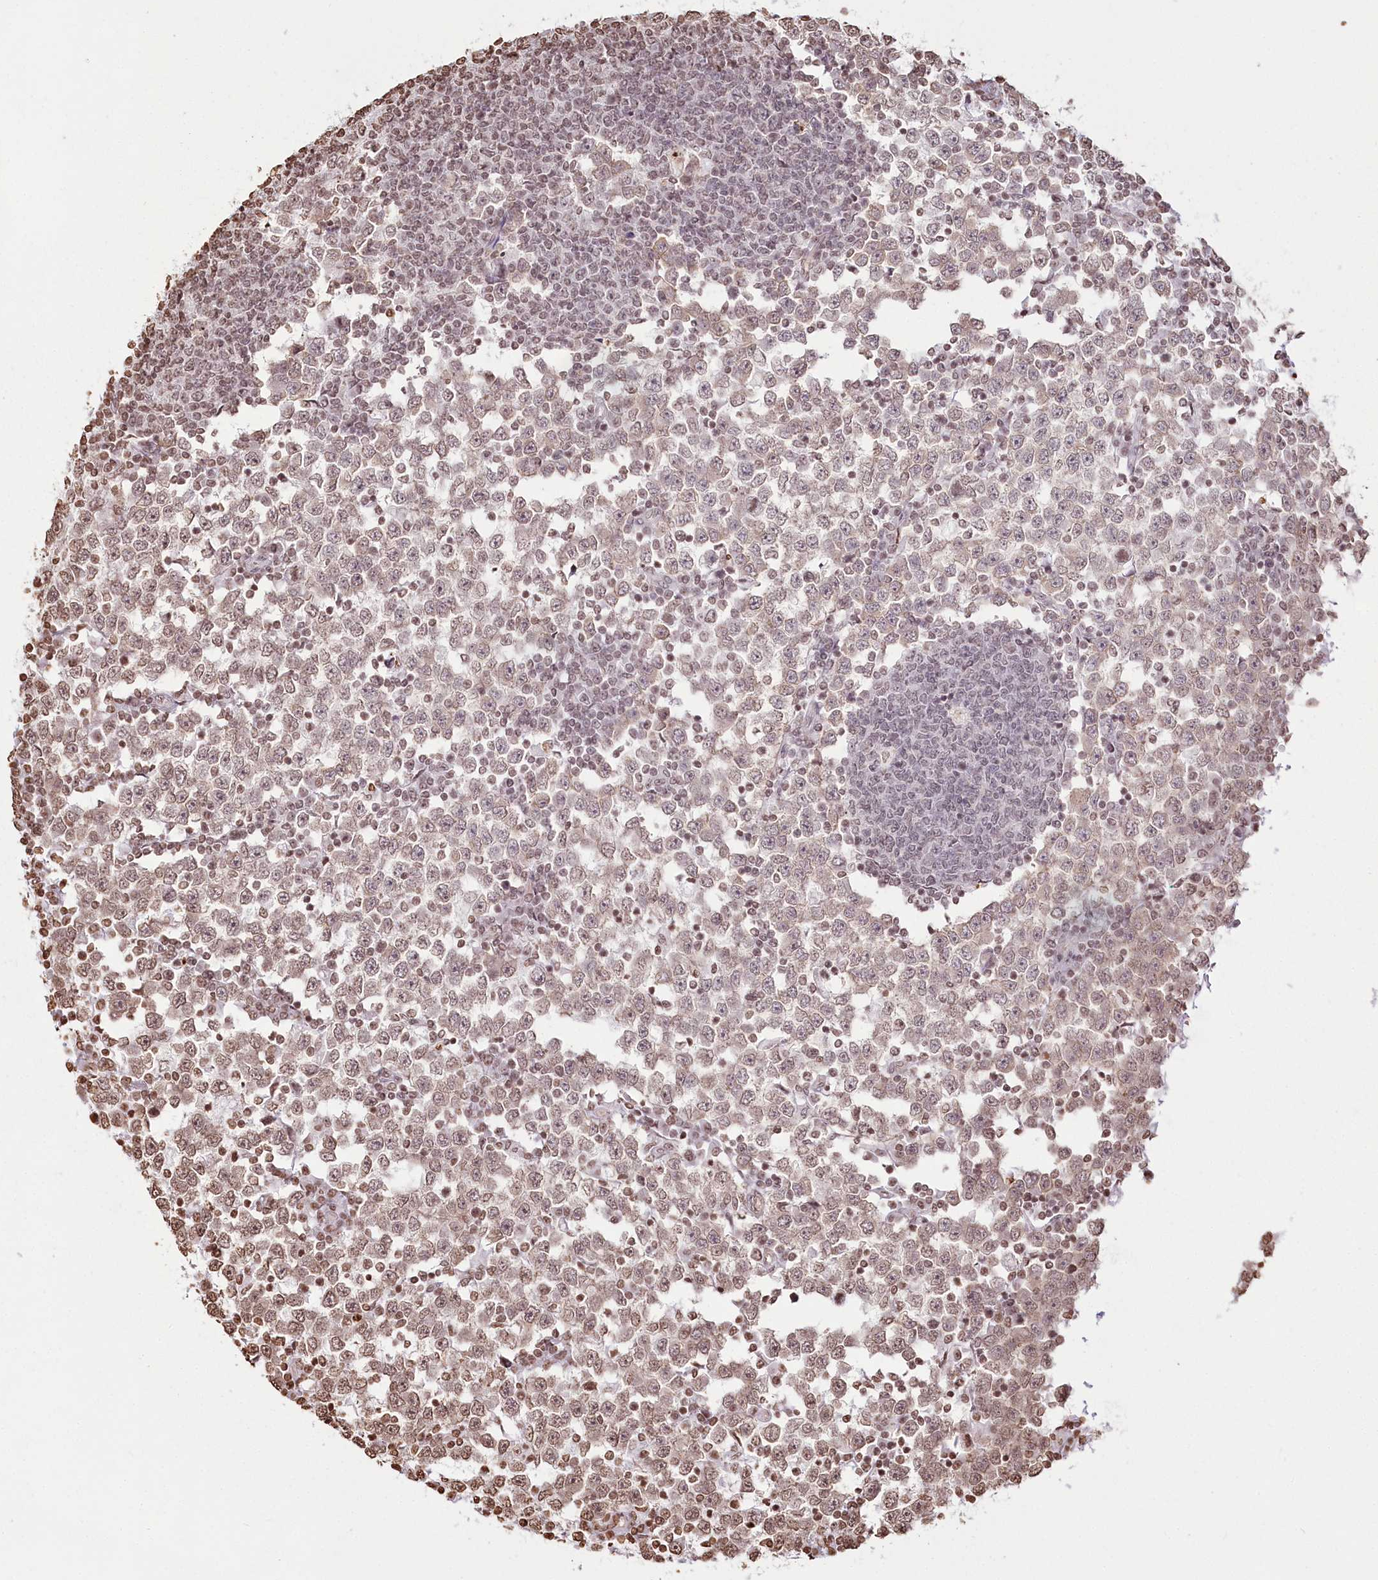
{"staining": {"intensity": "moderate", "quantity": ">75%", "location": "nuclear"}, "tissue": "testis cancer", "cell_type": "Tumor cells", "image_type": "cancer", "snomed": [{"axis": "morphology", "description": "Seminoma, NOS"}, {"axis": "topography", "description": "Testis"}], "caption": "There is medium levels of moderate nuclear staining in tumor cells of testis cancer, as demonstrated by immunohistochemical staining (brown color).", "gene": "FAM13A", "patient": {"sex": "male", "age": 65}}